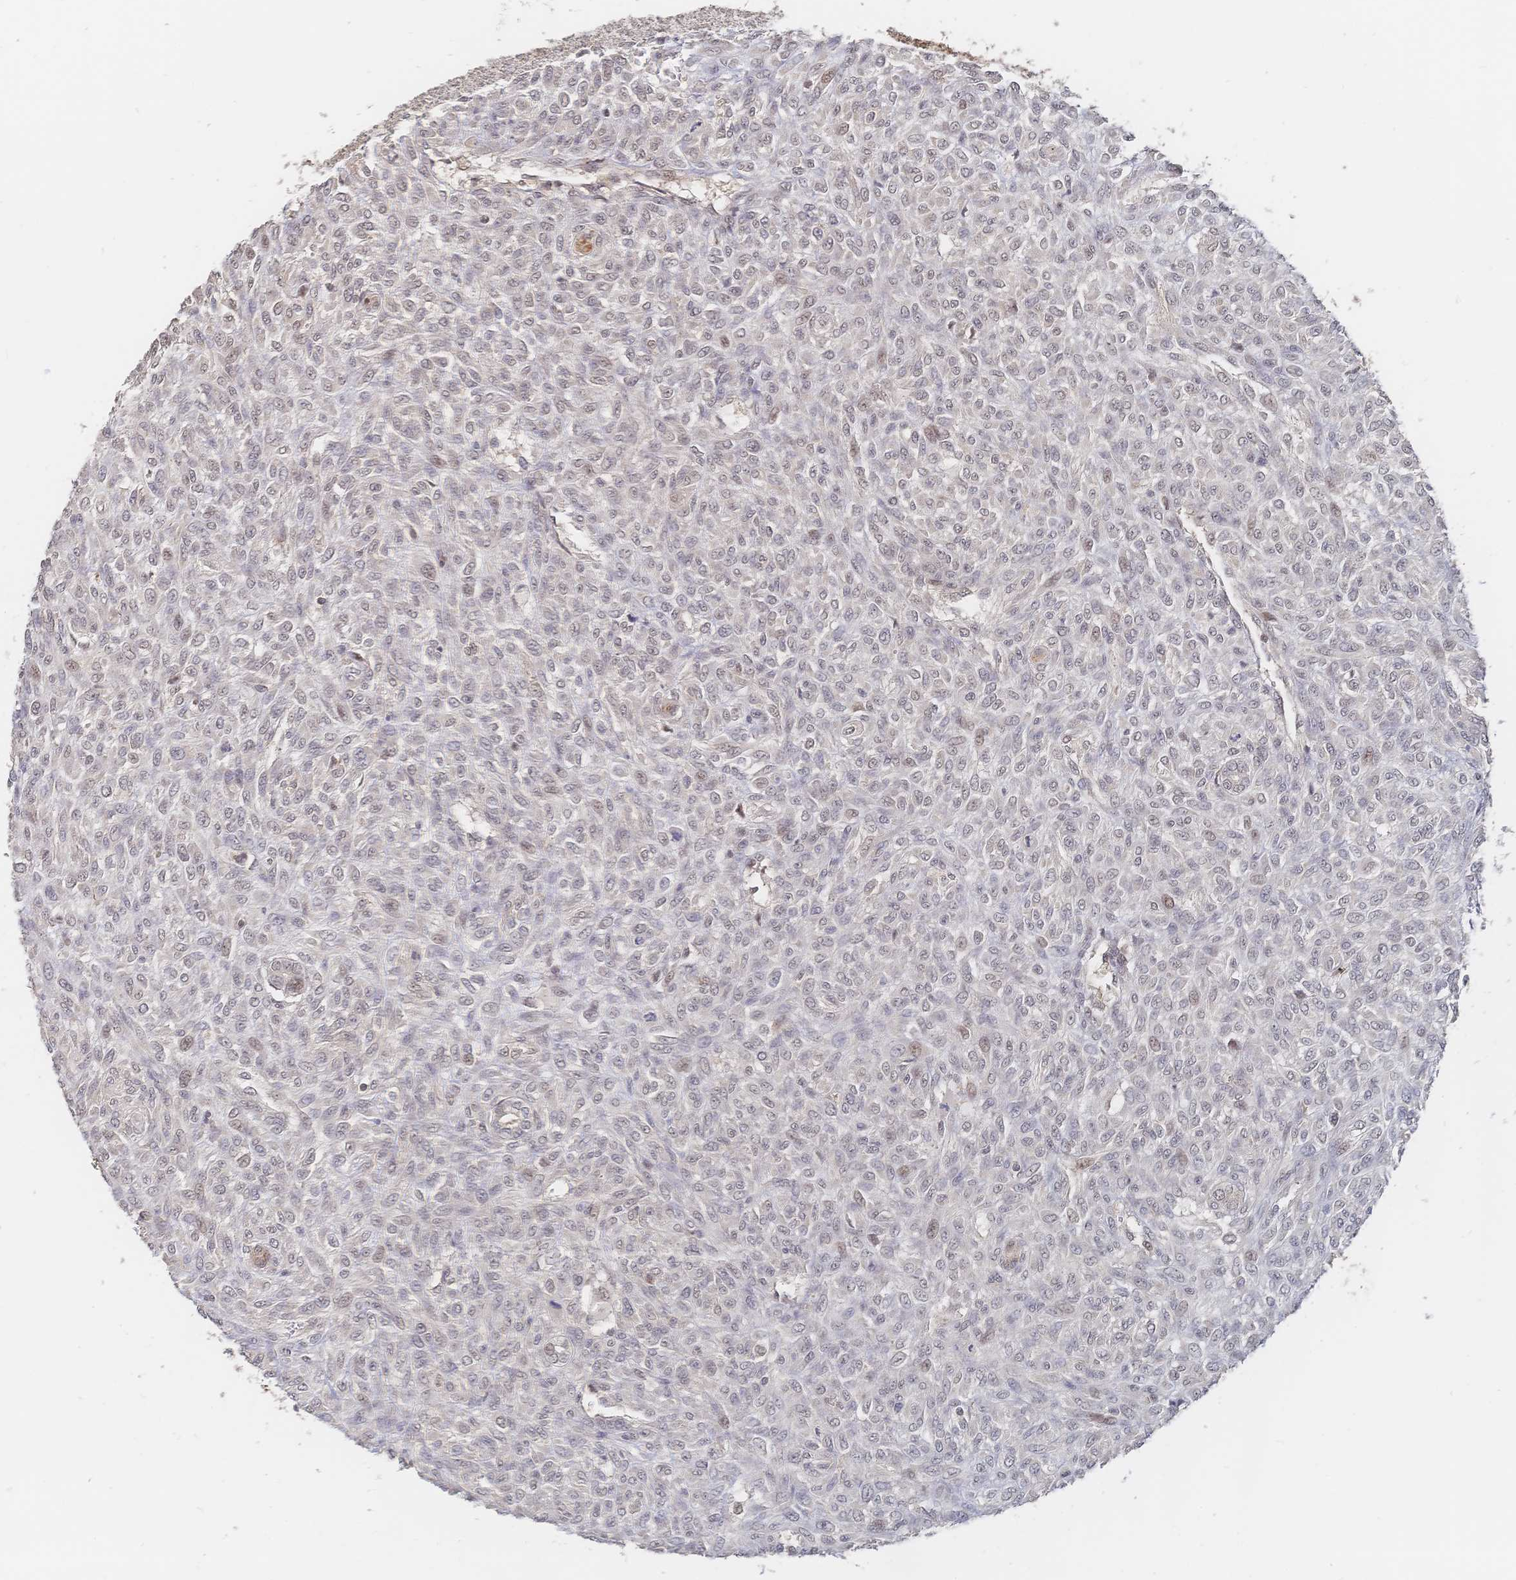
{"staining": {"intensity": "negative", "quantity": "none", "location": "none"}, "tissue": "renal cancer", "cell_type": "Tumor cells", "image_type": "cancer", "snomed": [{"axis": "morphology", "description": "Adenocarcinoma, NOS"}, {"axis": "topography", "description": "Kidney"}], "caption": "A high-resolution image shows immunohistochemistry (IHC) staining of adenocarcinoma (renal), which demonstrates no significant expression in tumor cells.", "gene": "LRP5", "patient": {"sex": "male", "age": 58}}